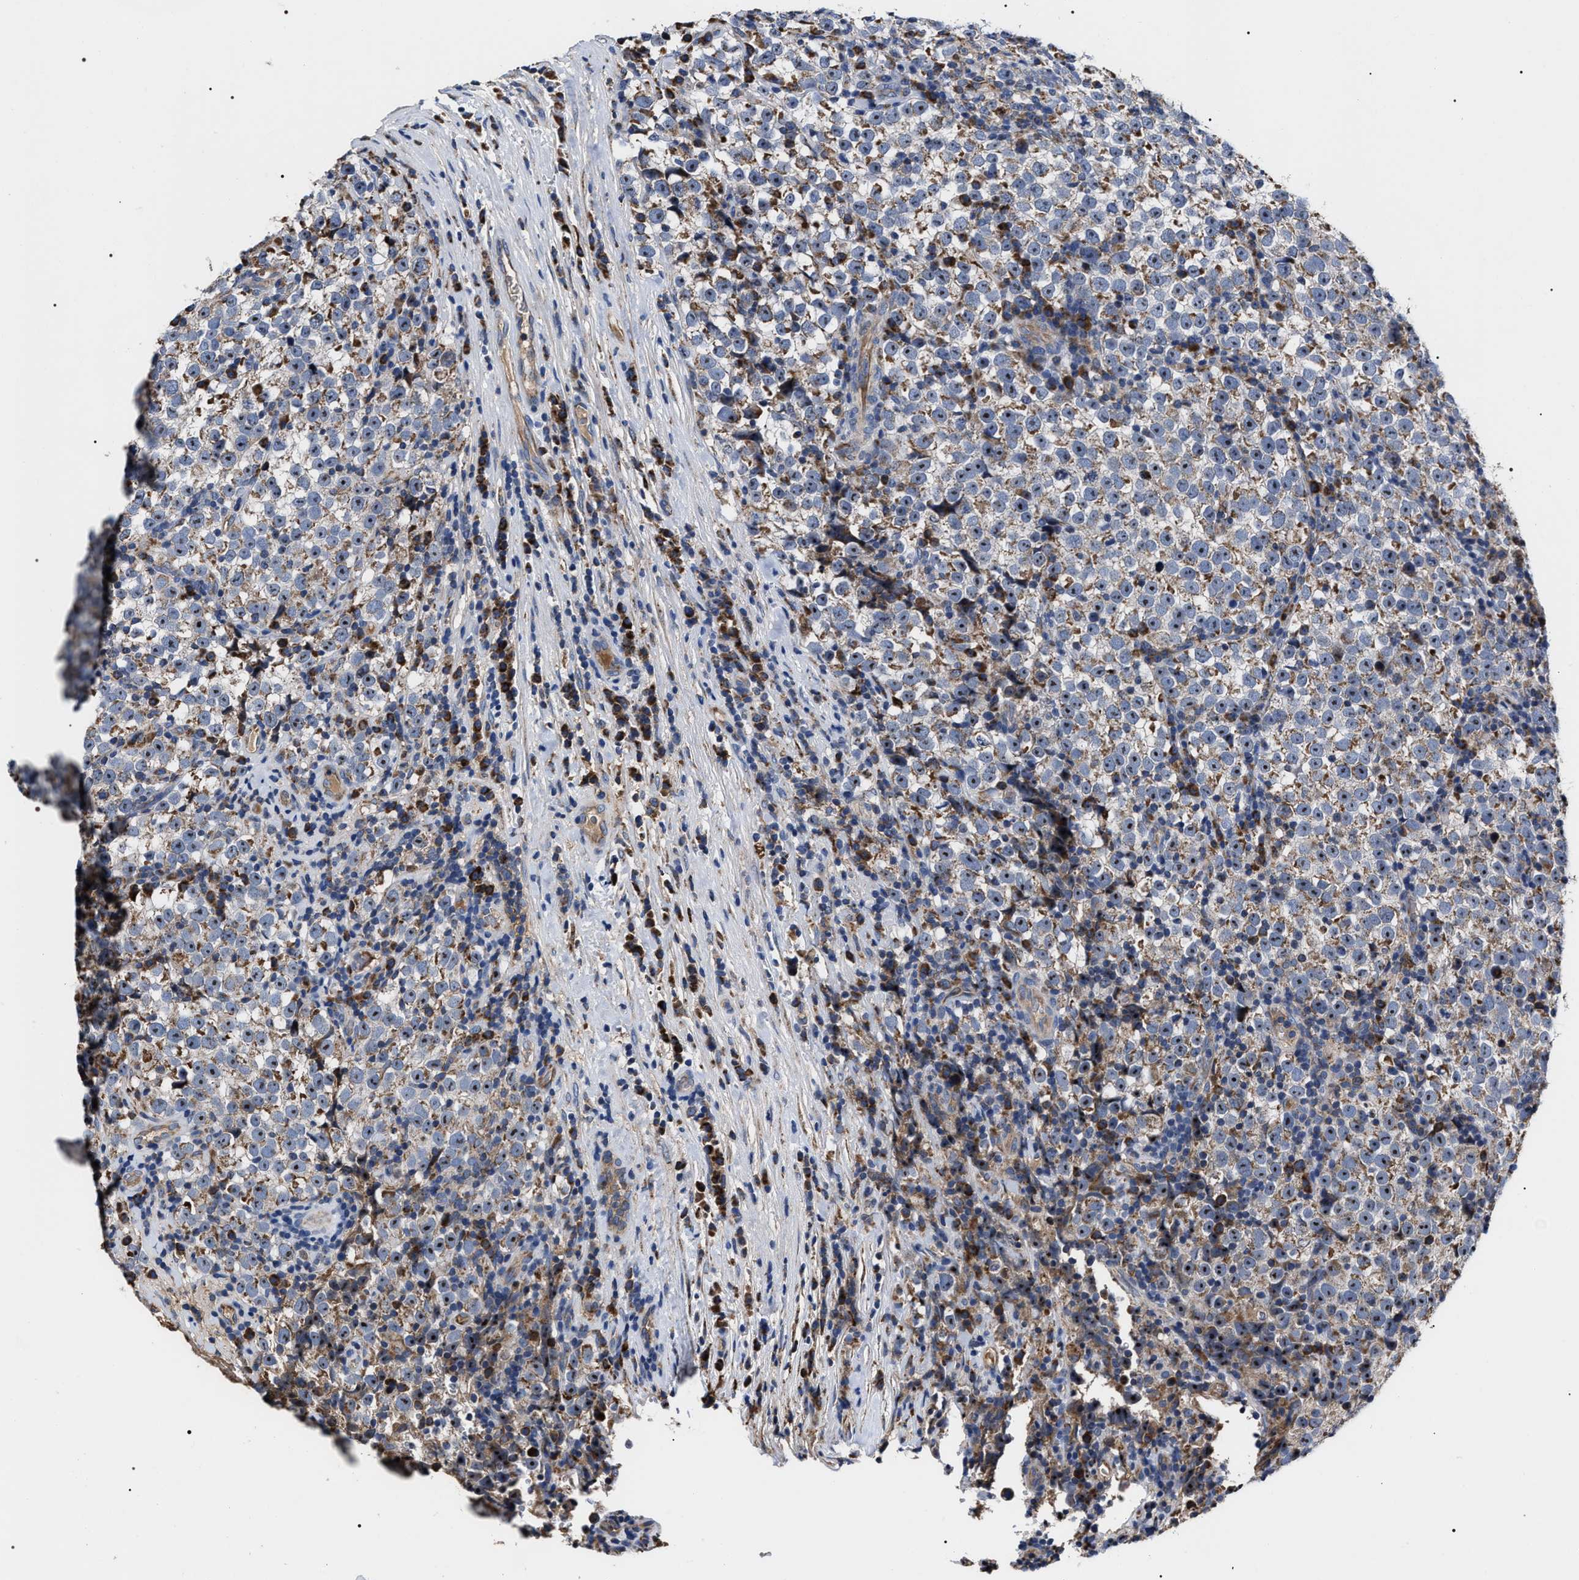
{"staining": {"intensity": "weak", "quantity": "<25%", "location": "cytoplasmic/membranous"}, "tissue": "testis cancer", "cell_type": "Tumor cells", "image_type": "cancer", "snomed": [{"axis": "morphology", "description": "Normal tissue, NOS"}, {"axis": "morphology", "description": "Seminoma, NOS"}, {"axis": "topography", "description": "Testis"}], "caption": "There is no significant positivity in tumor cells of testis cancer.", "gene": "MACC1", "patient": {"sex": "male", "age": 43}}